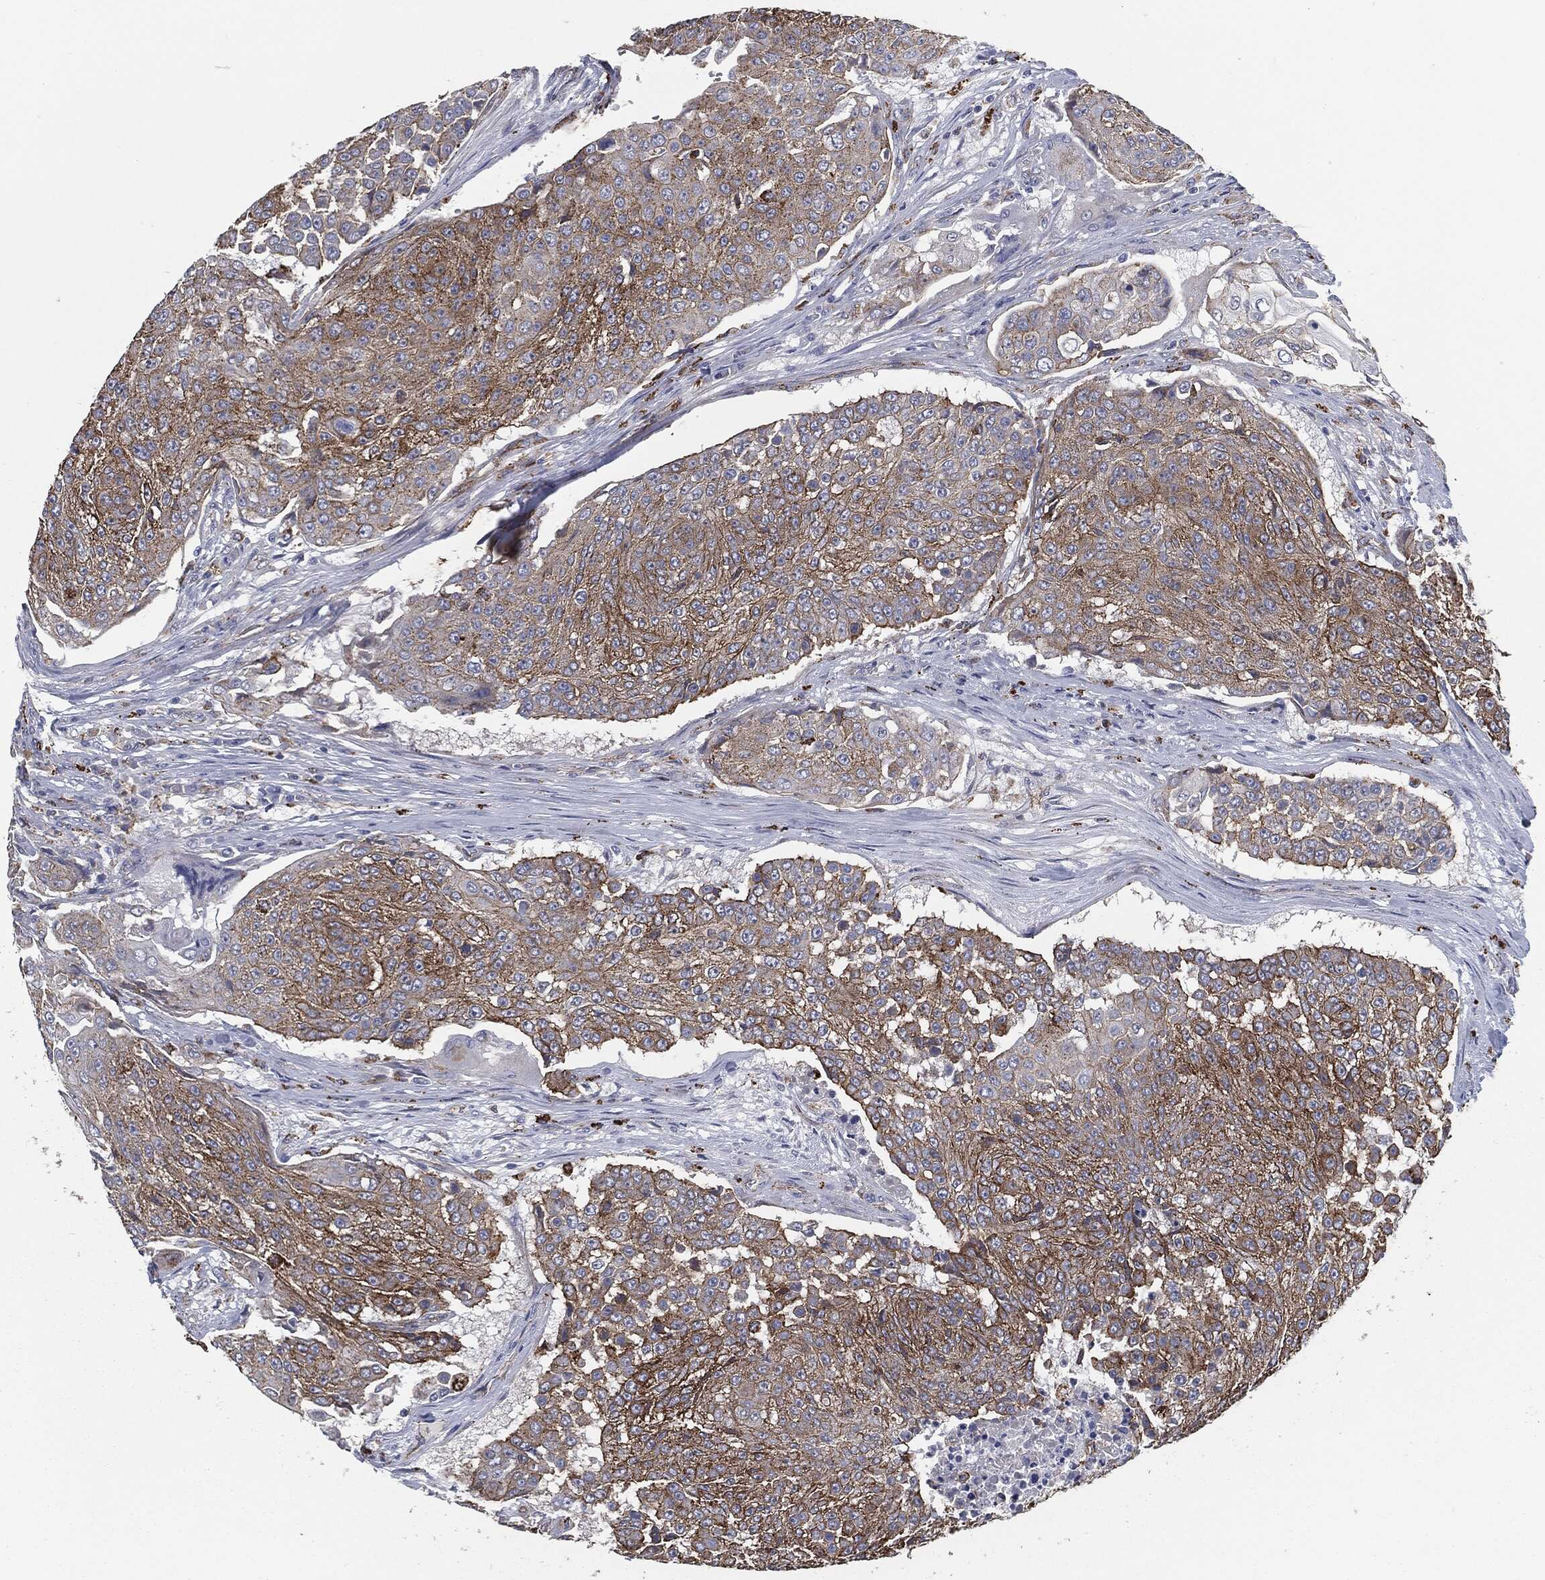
{"staining": {"intensity": "strong", "quantity": "25%-75%", "location": "cytoplasmic/membranous"}, "tissue": "urothelial cancer", "cell_type": "Tumor cells", "image_type": "cancer", "snomed": [{"axis": "morphology", "description": "Urothelial carcinoma, High grade"}, {"axis": "topography", "description": "Urinary bladder"}], "caption": "Protein analysis of high-grade urothelial carcinoma tissue shows strong cytoplasmic/membranous staining in about 25%-75% of tumor cells.", "gene": "SVIL", "patient": {"sex": "female", "age": 63}}